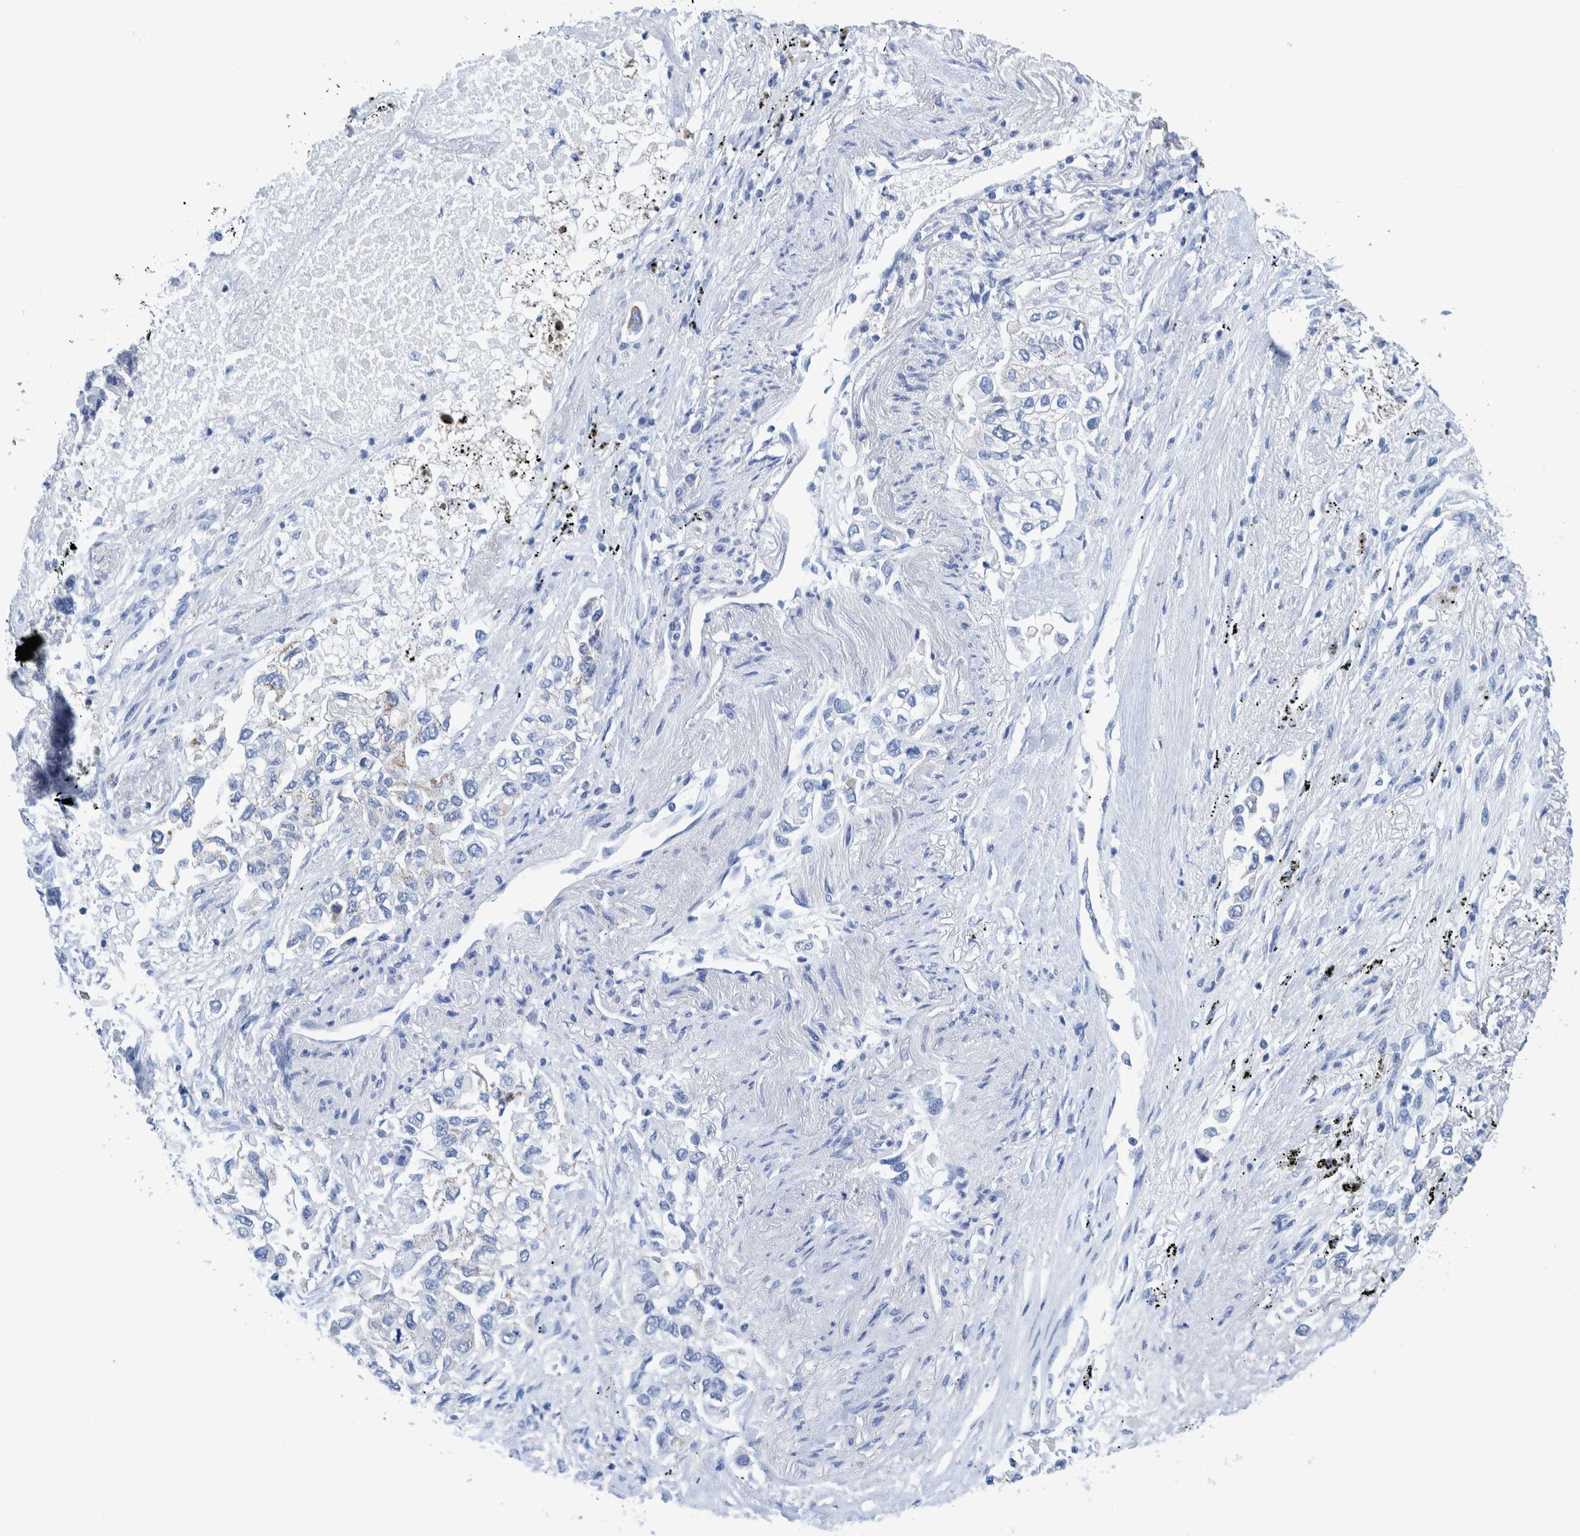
{"staining": {"intensity": "negative", "quantity": "none", "location": "none"}, "tissue": "lung cancer", "cell_type": "Tumor cells", "image_type": "cancer", "snomed": [{"axis": "morphology", "description": "Inflammation, NOS"}, {"axis": "morphology", "description": "Adenocarcinoma, NOS"}, {"axis": "topography", "description": "Lung"}], "caption": "Immunohistochemistry photomicrograph of neoplastic tissue: lung adenocarcinoma stained with DAB reveals no significant protein staining in tumor cells.", "gene": "KRT14", "patient": {"sex": "male", "age": 63}}